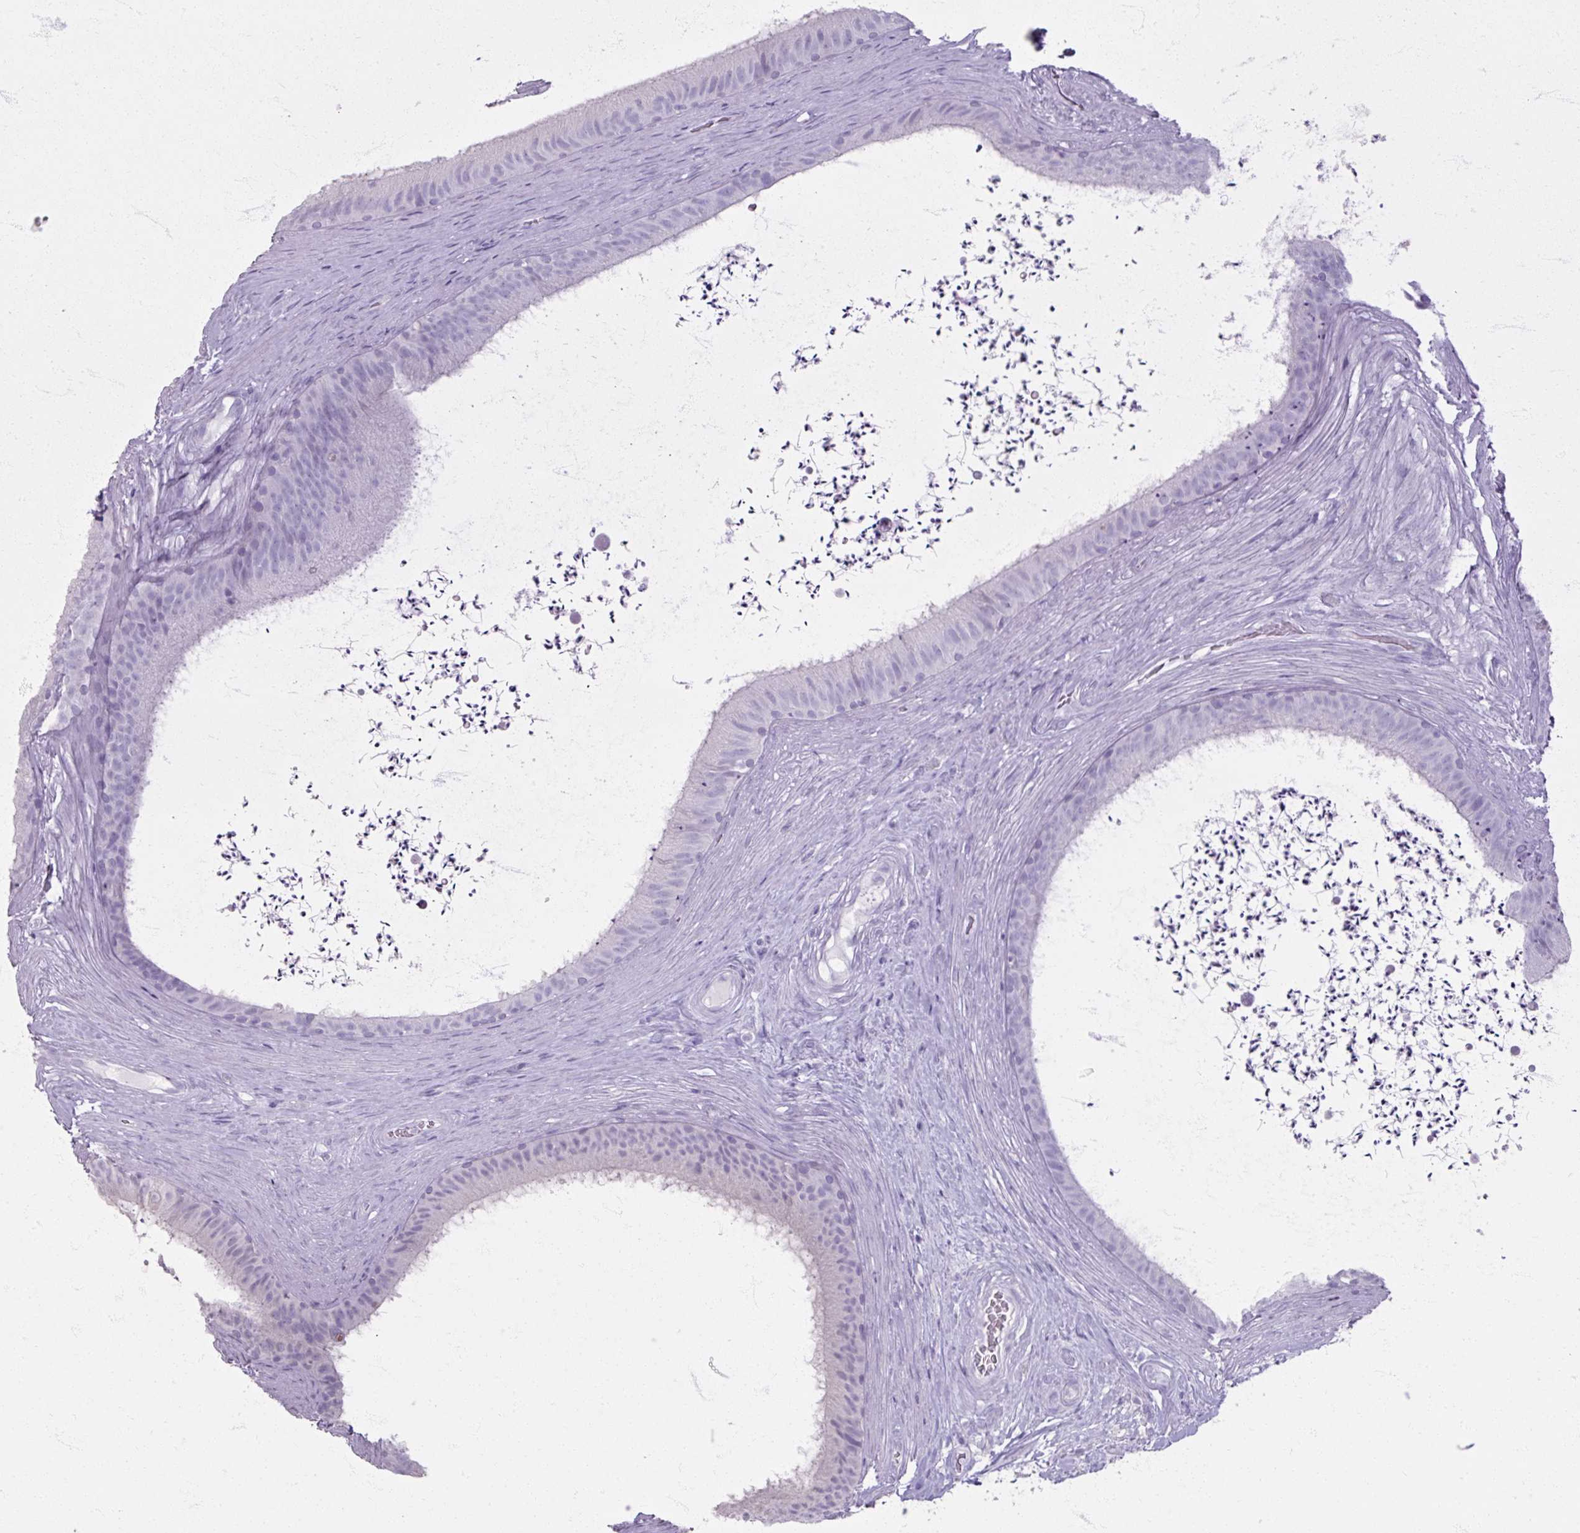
{"staining": {"intensity": "negative", "quantity": "none", "location": "none"}, "tissue": "epididymis", "cell_type": "Glandular cells", "image_type": "normal", "snomed": [{"axis": "morphology", "description": "Normal tissue, NOS"}, {"axis": "topography", "description": "Testis"}, {"axis": "topography", "description": "Epididymis"}], "caption": "IHC histopathology image of unremarkable human epididymis stained for a protein (brown), which displays no expression in glandular cells.", "gene": "TG", "patient": {"sex": "male", "age": 41}}